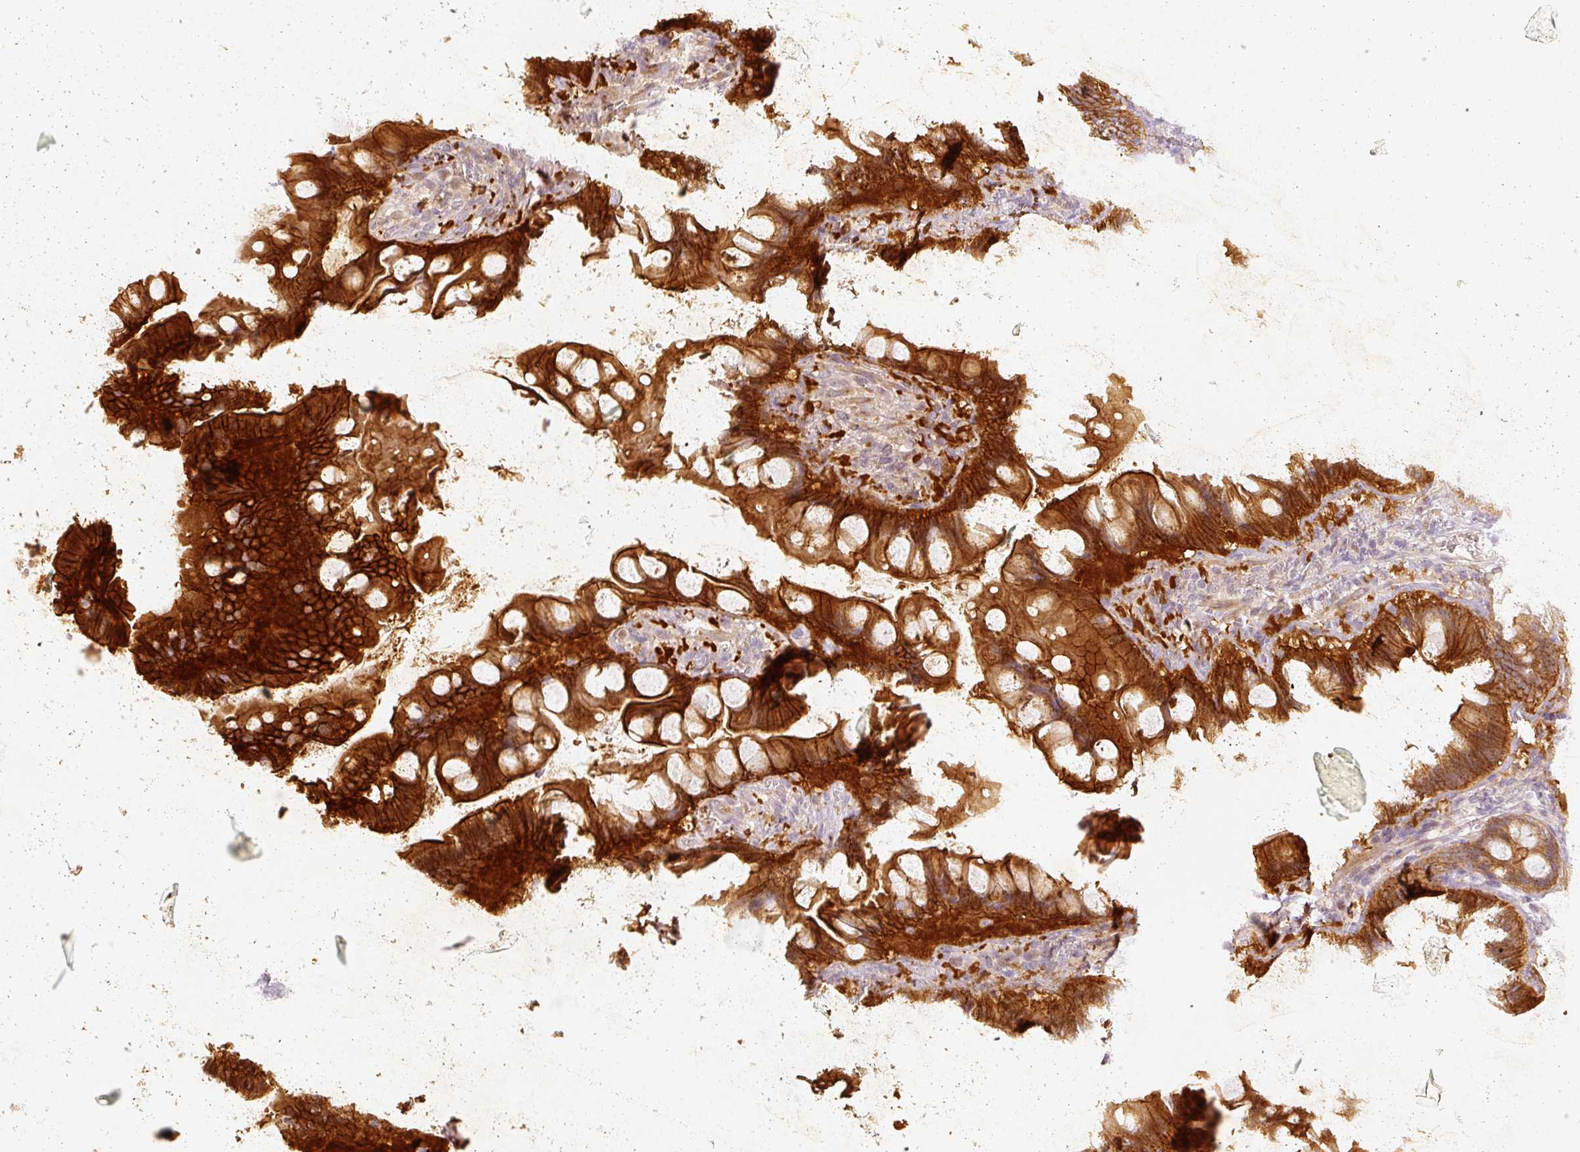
{"staining": {"intensity": "strong", "quantity": ">75%", "location": "cytoplasmic/membranous"}, "tissue": "small intestine", "cell_type": "Glandular cells", "image_type": "normal", "snomed": [{"axis": "morphology", "description": "Normal tissue, NOS"}, {"axis": "topography", "description": "Small intestine"}], "caption": "This image demonstrates unremarkable small intestine stained with IHC to label a protein in brown. The cytoplasmic/membranous of glandular cells show strong positivity for the protein. Nuclei are counter-stained blue.", "gene": "DAPP1", "patient": {"sex": "male", "age": 70}}